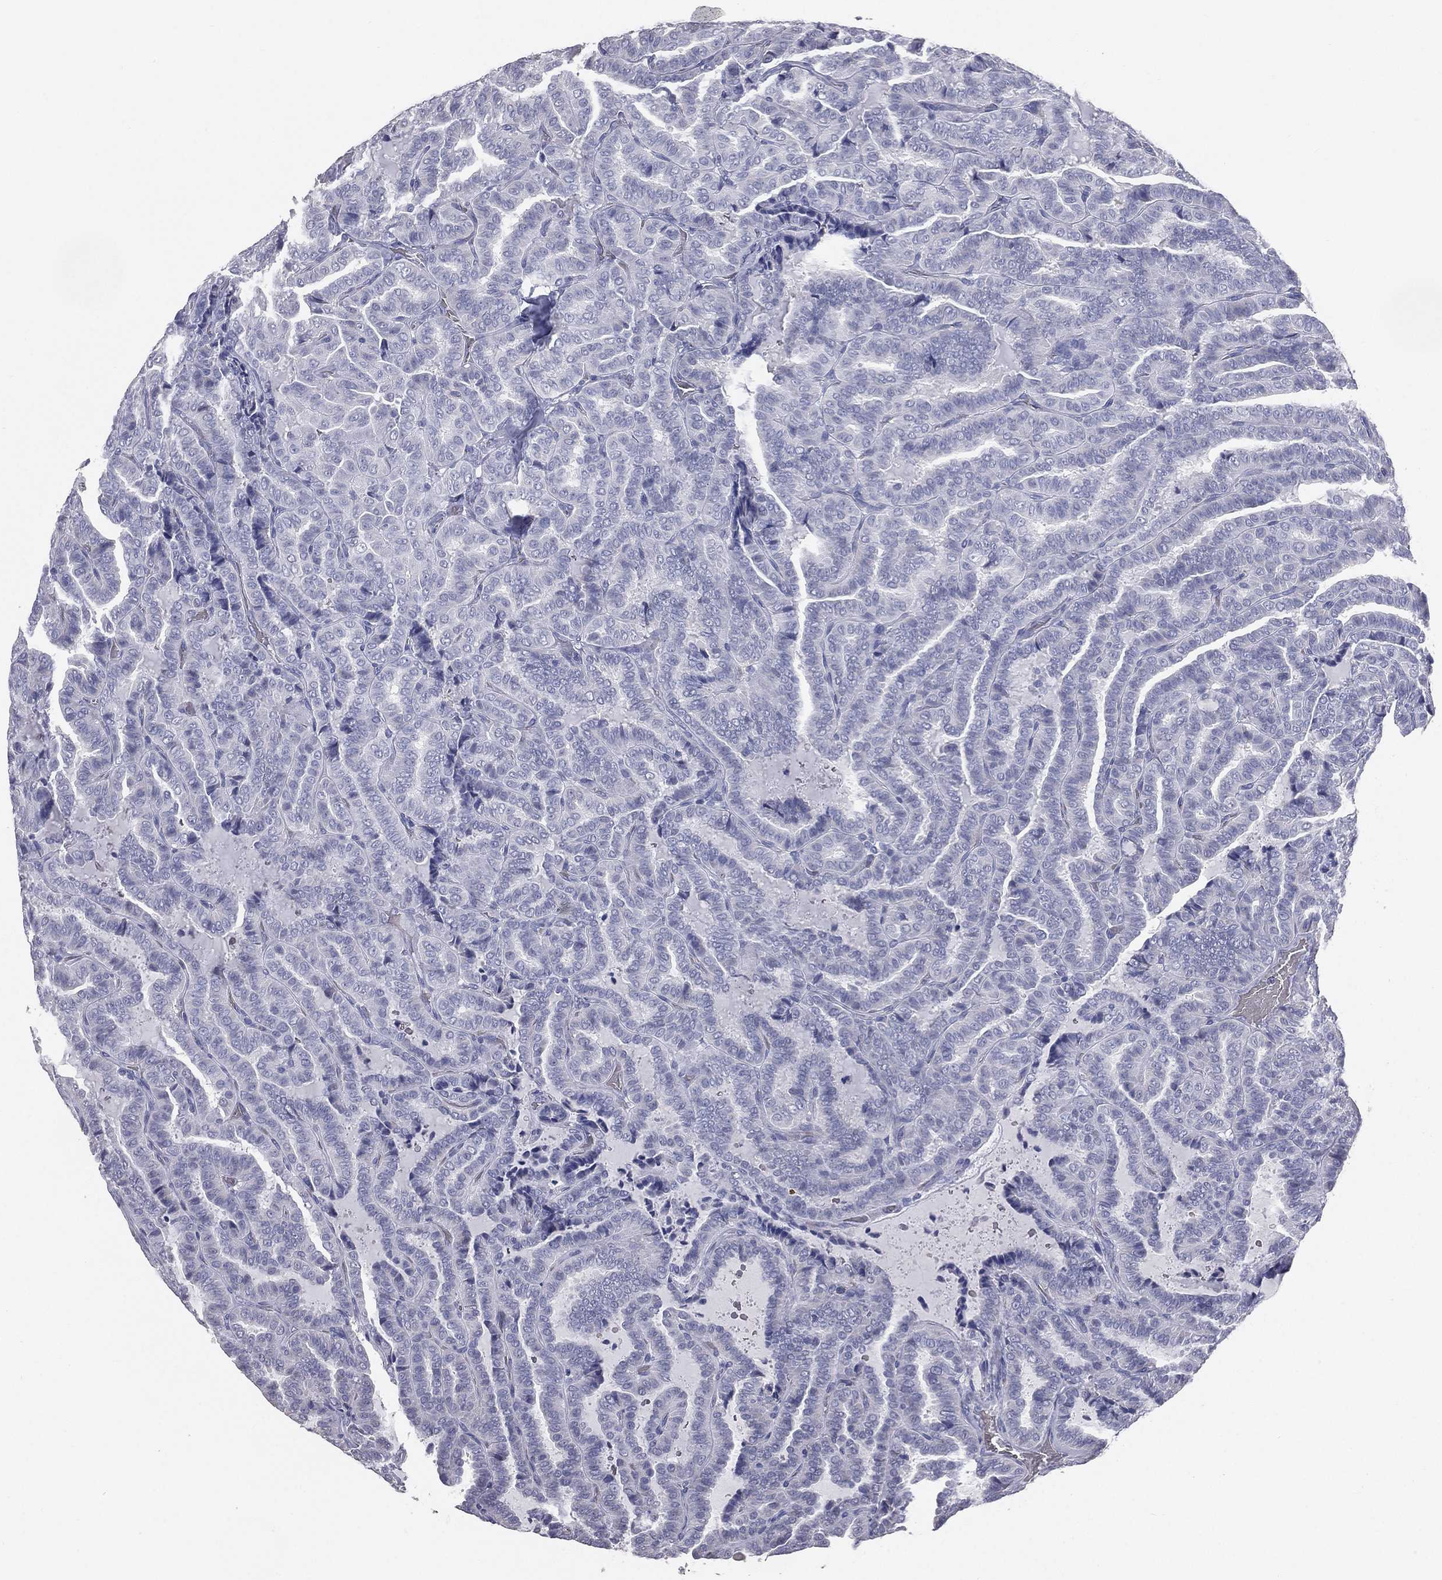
{"staining": {"intensity": "negative", "quantity": "none", "location": "none"}, "tissue": "thyroid cancer", "cell_type": "Tumor cells", "image_type": "cancer", "snomed": [{"axis": "morphology", "description": "Papillary adenocarcinoma, NOS"}, {"axis": "topography", "description": "Thyroid gland"}], "caption": "Micrograph shows no protein positivity in tumor cells of thyroid cancer tissue.", "gene": "ESX1", "patient": {"sex": "female", "age": 39}}